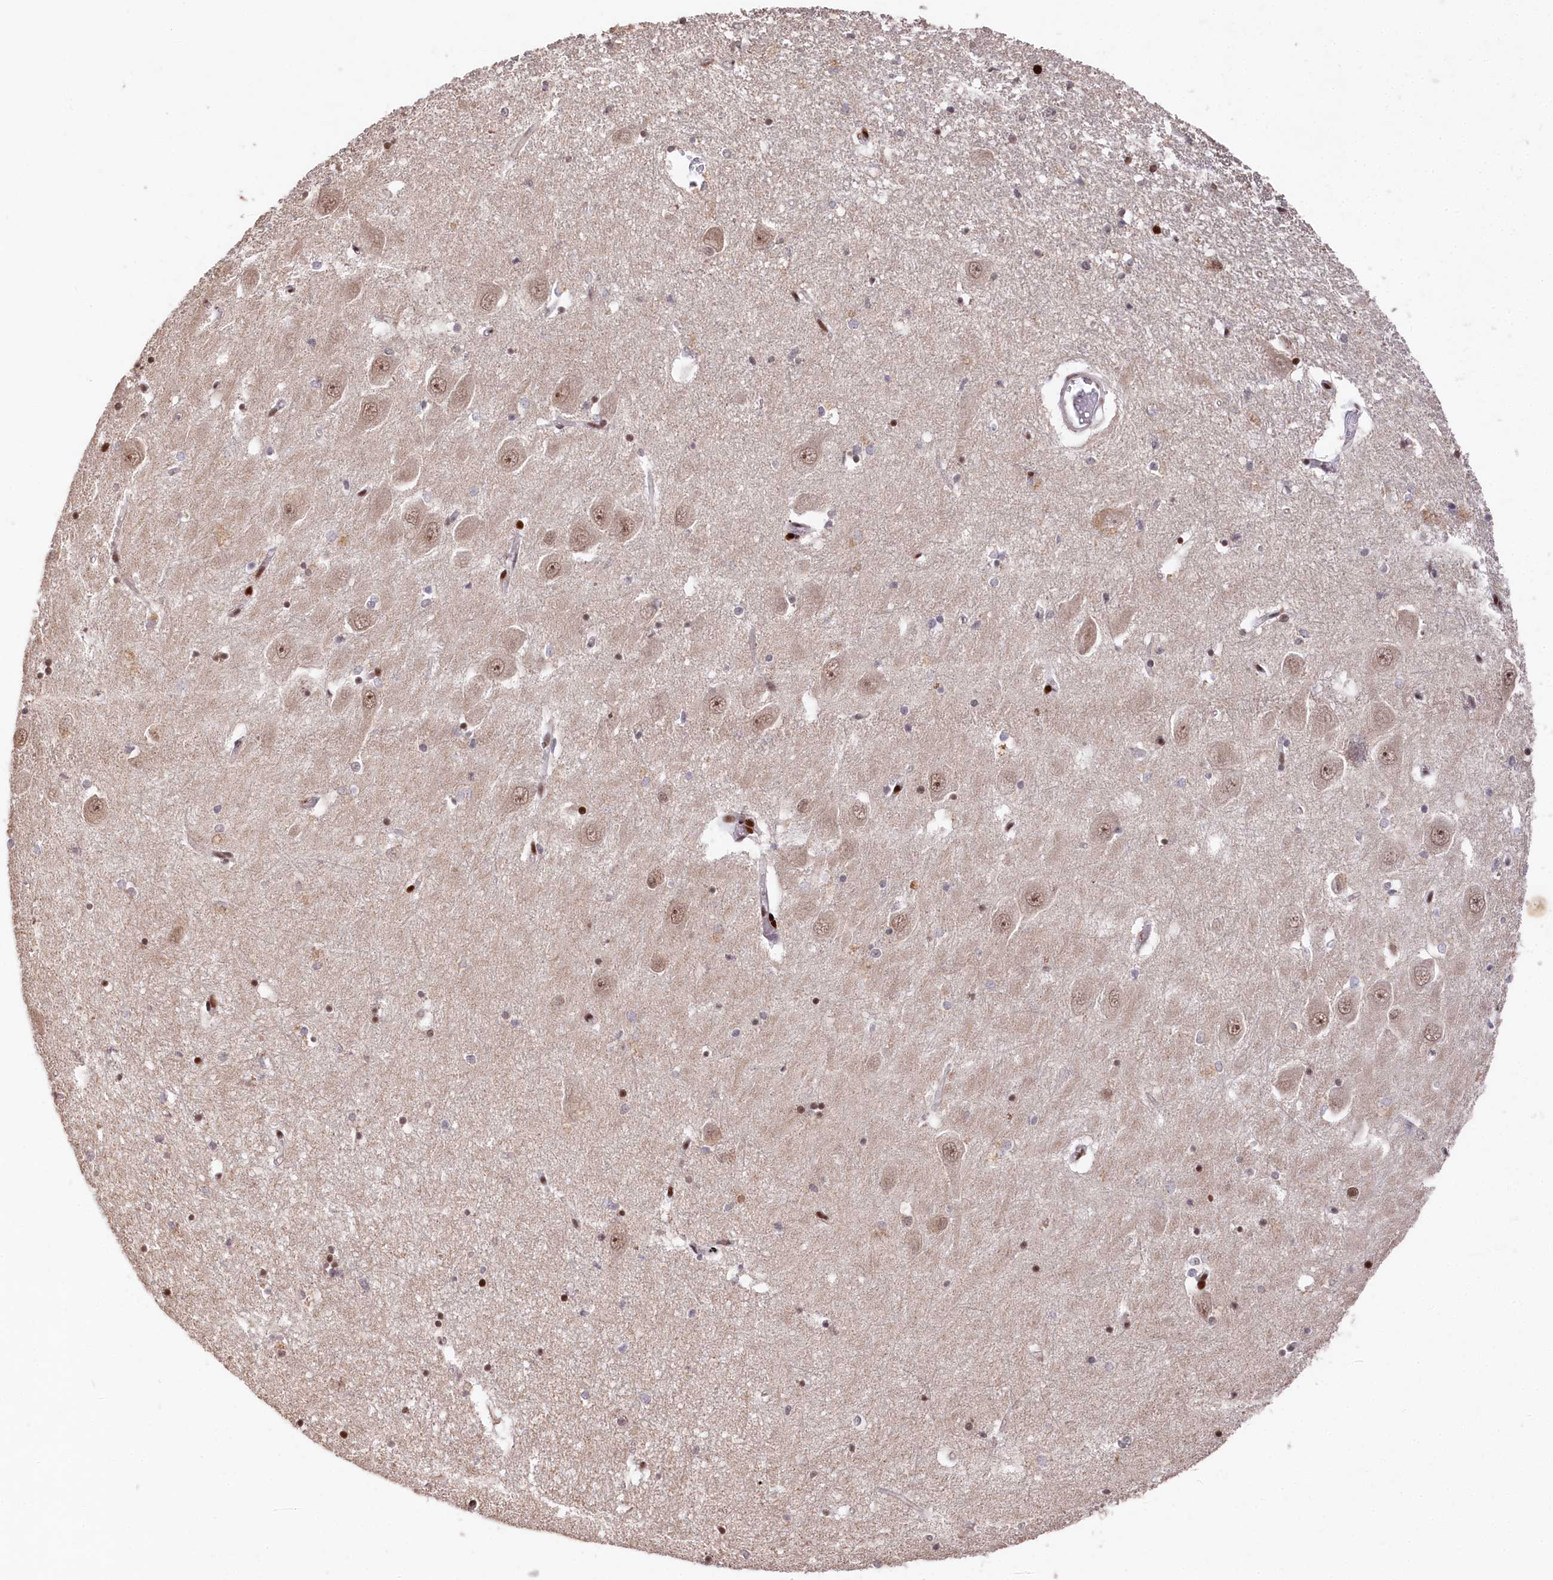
{"staining": {"intensity": "strong", "quantity": "25%-75%", "location": "nuclear"}, "tissue": "hippocampus", "cell_type": "Glial cells", "image_type": "normal", "snomed": [{"axis": "morphology", "description": "Normal tissue, NOS"}, {"axis": "topography", "description": "Hippocampus"}], "caption": "Protein staining displays strong nuclear expression in approximately 25%-75% of glial cells in normal hippocampus.", "gene": "MCF2L2", "patient": {"sex": "male", "age": 70}}